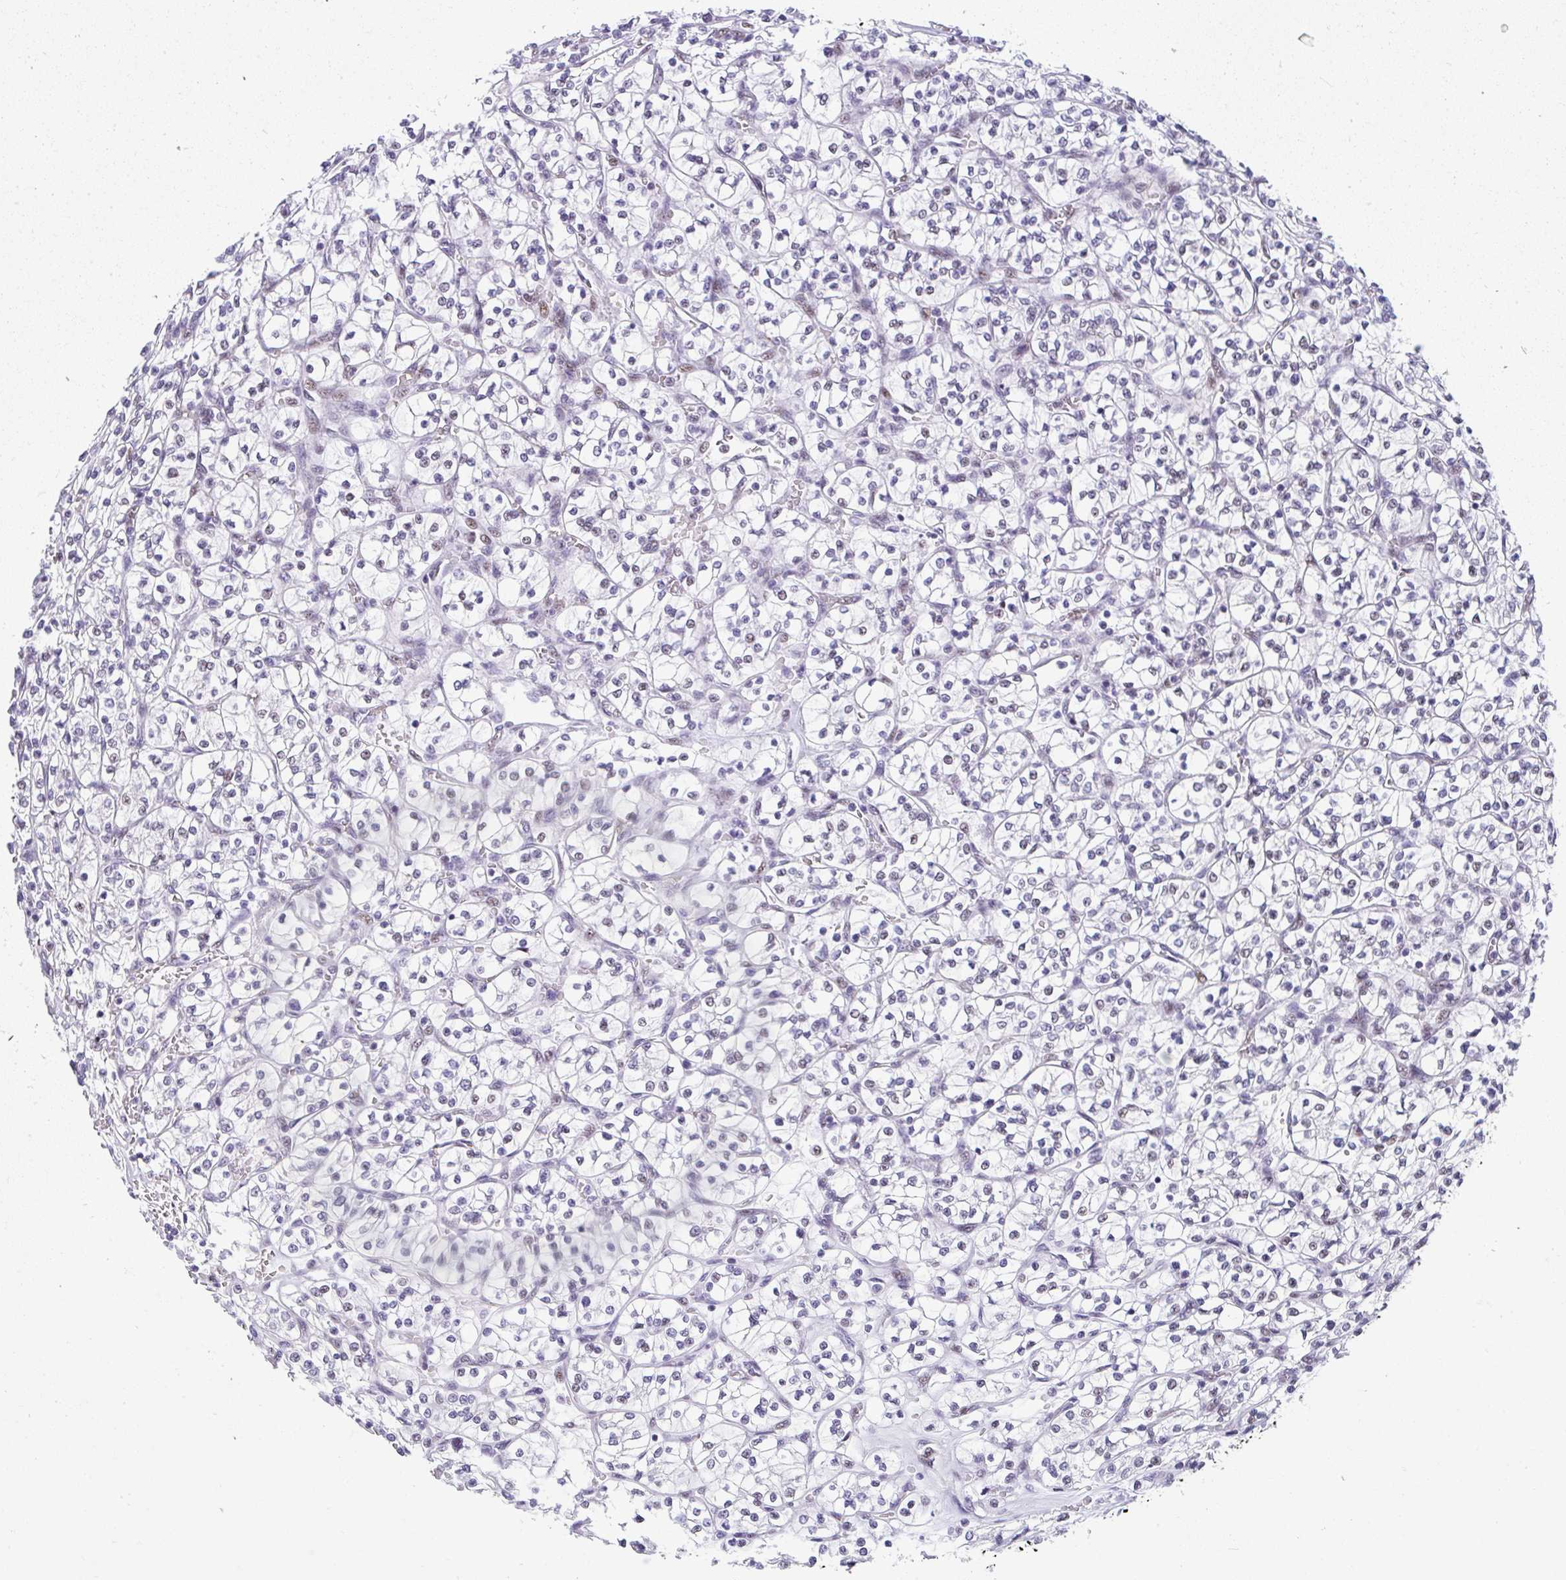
{"staining": {"intensity": "negative", "quantity": "none", "location": "none"}, "tissue": "renal cancer", "cell_type": "Tumor cells", "image_type": "cancer", "snomed": [{"axis": "morphology", "description": "Adenocarcinoma, NOS"}, {"axis": "topography", "description": "Kidney"}], "caption": "Renal cancer (adenocarcinoma) was stained to show a protein in brown. There is no significant positivity in tumor cells.", "gene": "NR1D2", "patient": {"sex": "female", "age": 64}}